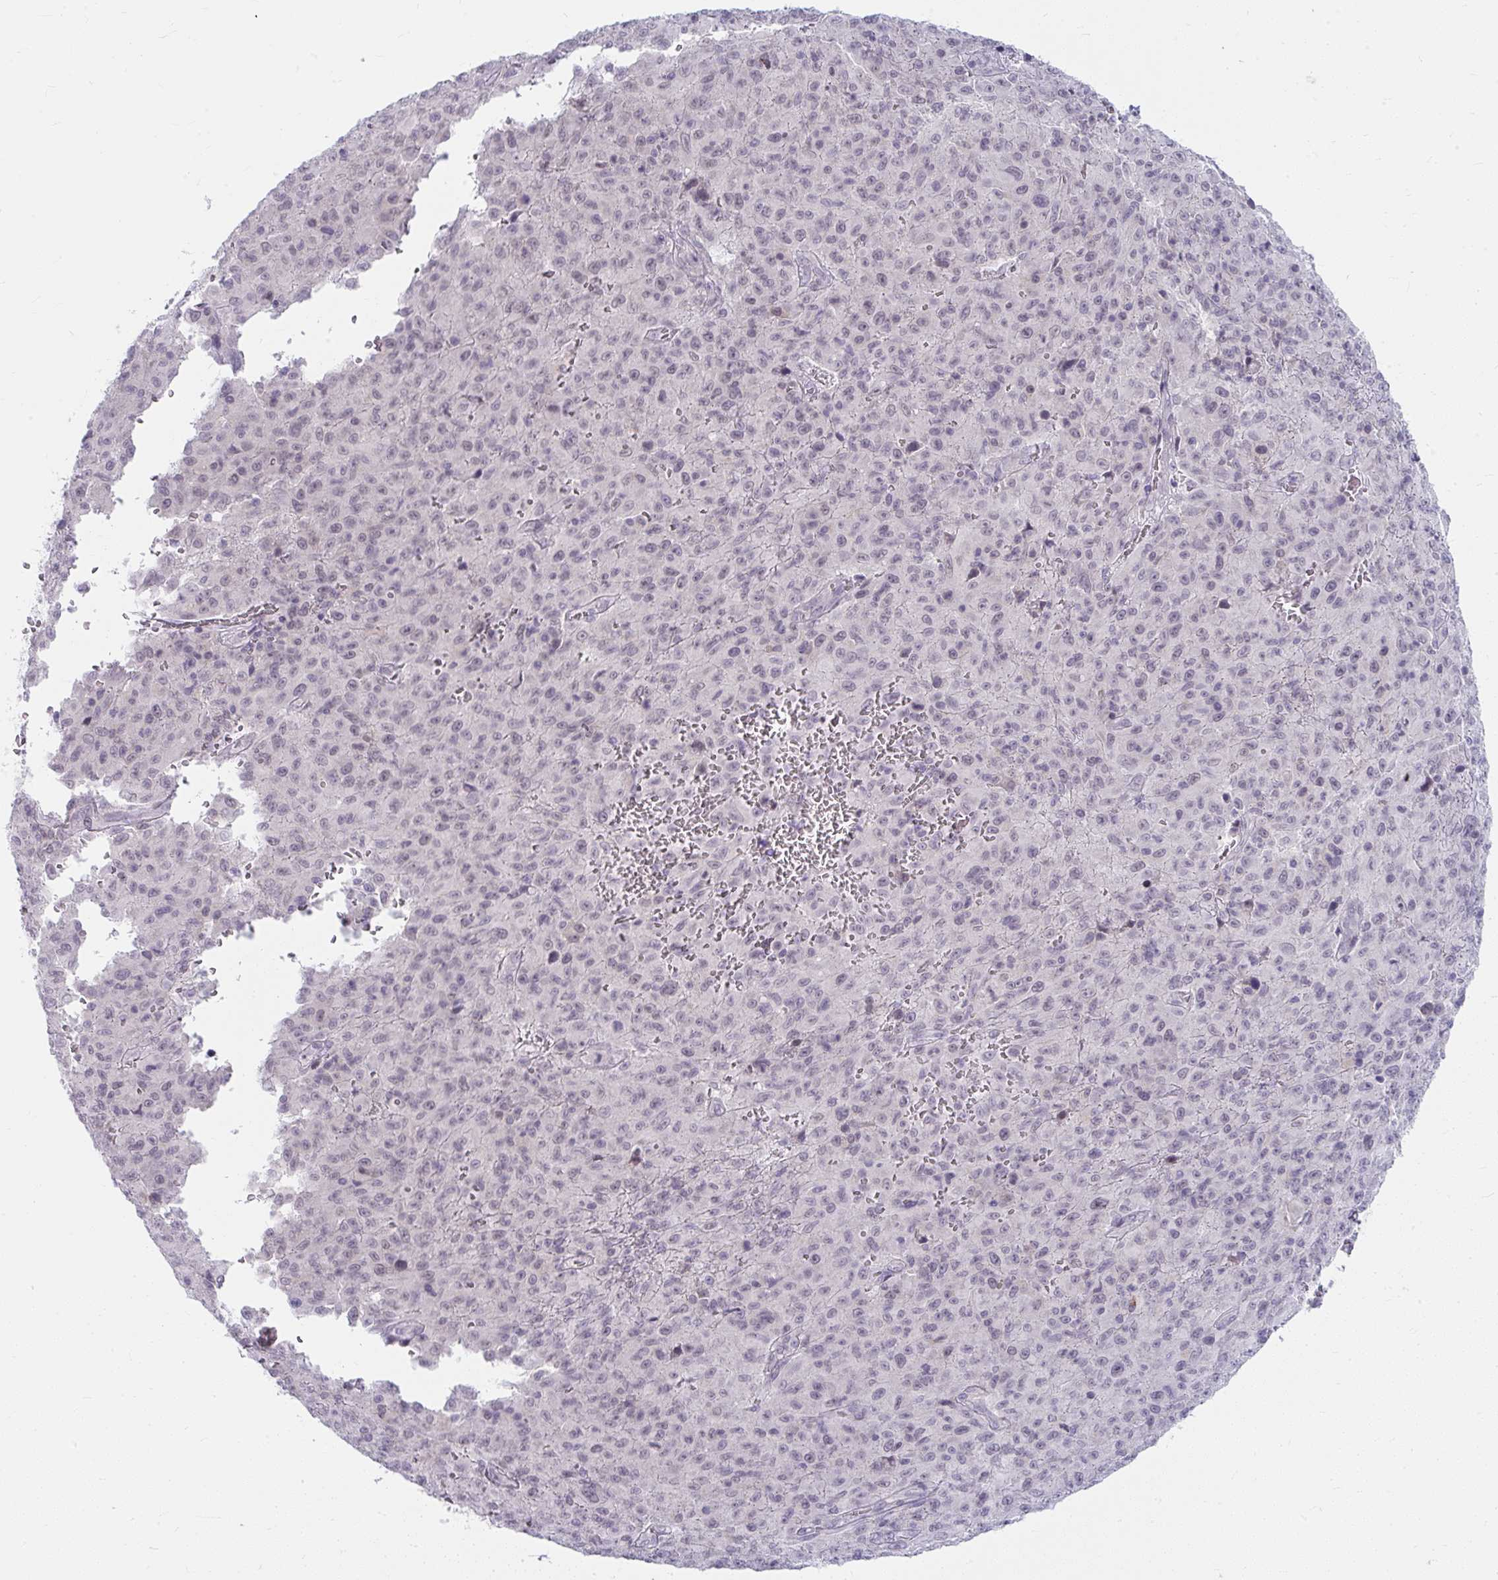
{"staining": {"intensity": "negative", "quantity": "none", "location": "none"}, "tissue": "melanoma", "cell_type": "Tumor cells", "image_type": "cancer", "snomed": [{"axis": "morphology", "description": "Malignant melanoma, NOS"}, {"axis": "topography", "description": "Skin"}], "caption": "There is no significant expression in tumor cells of malignant melanoma. Brightfield microscopy of immunohistochemistry stained with DAB (3,3'-diaminobenzidine) (brown) and hematoxylin (blue), captured at high magnification.", "gene": "UGT3A2", "patient": {"sex": "male", "age": 46}}